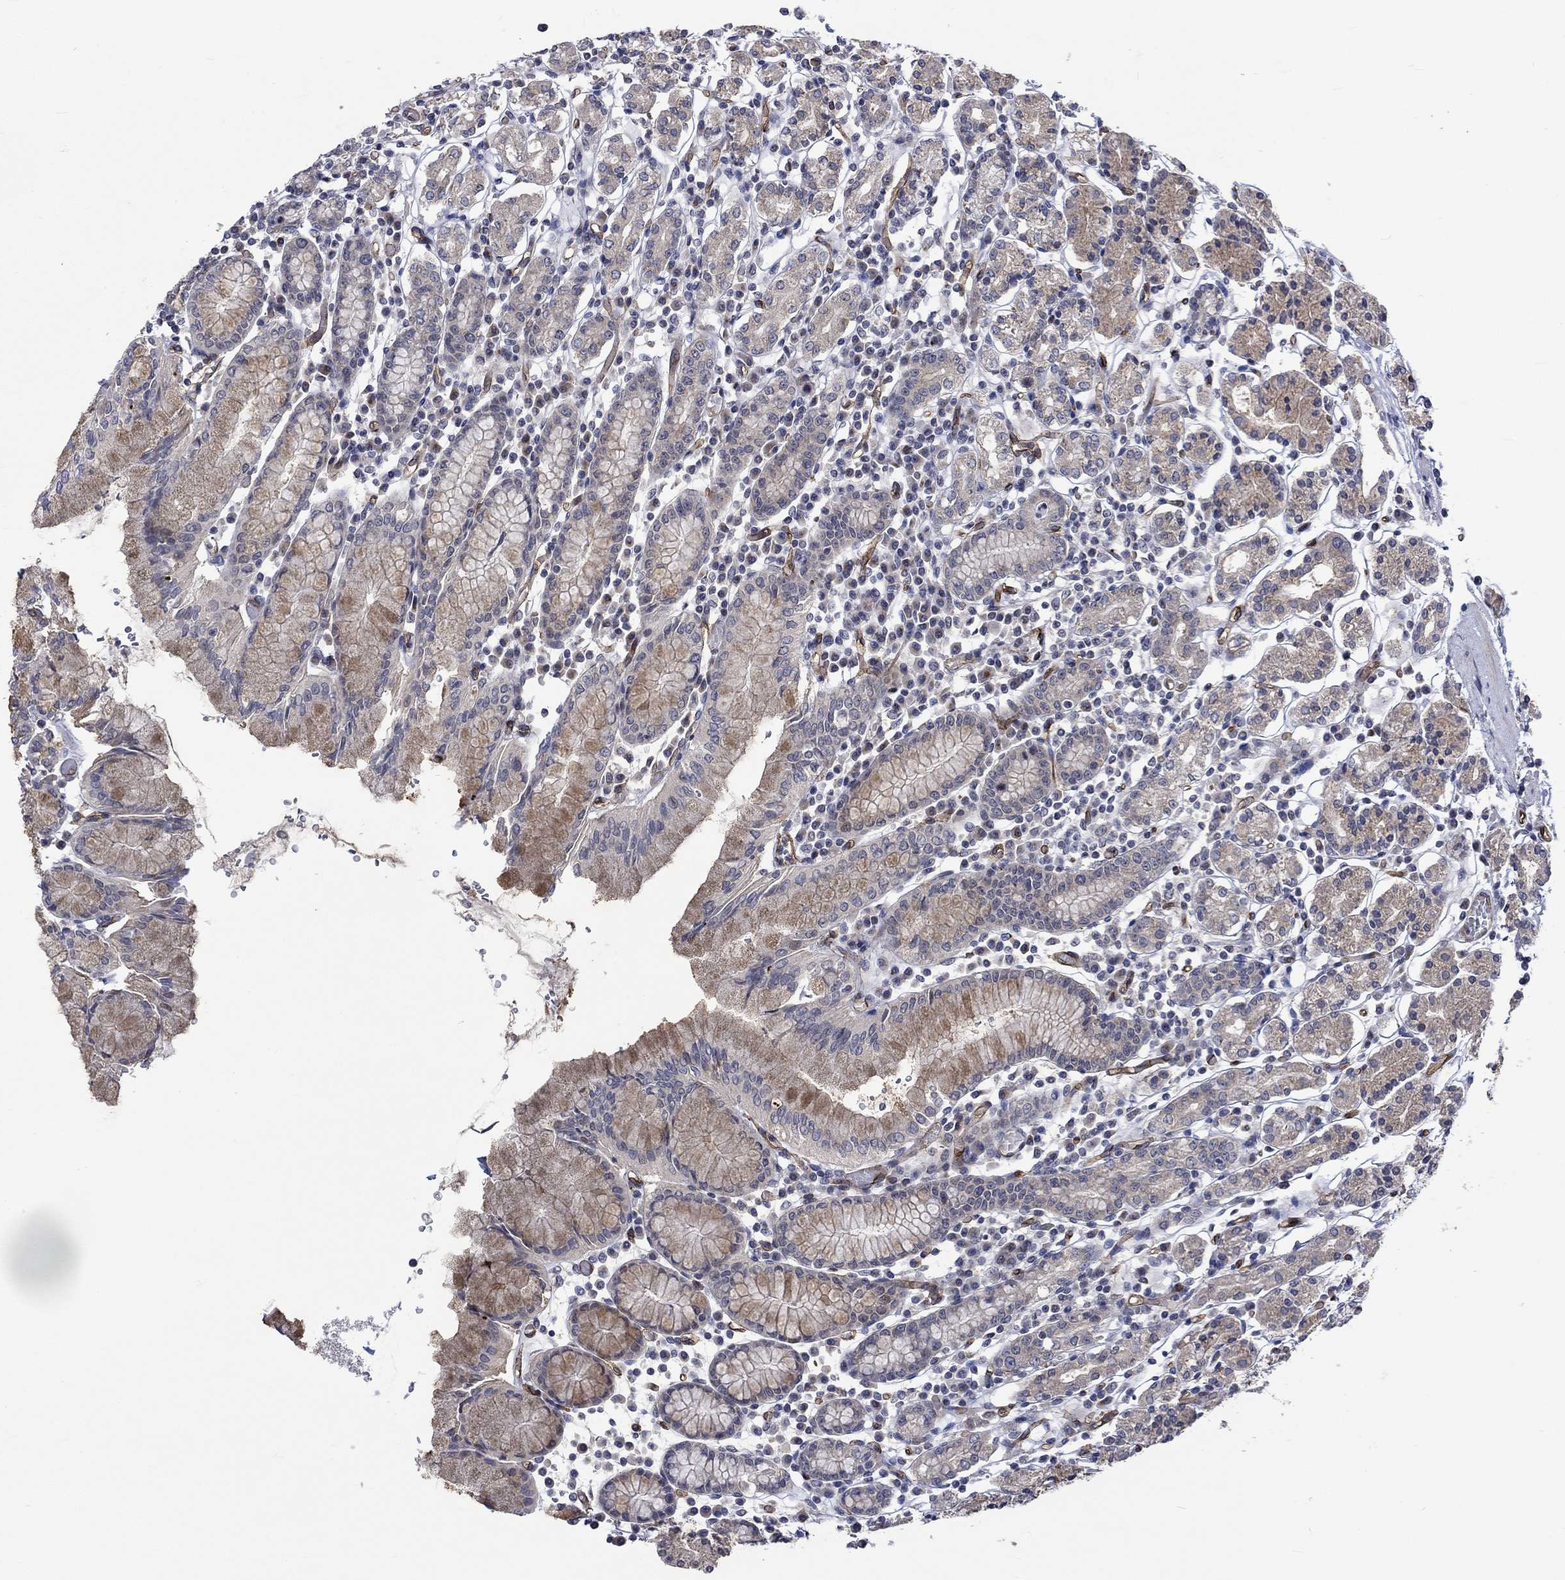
{"staining": {"intensity": "moderate", "quantity": "<25%", "location": "cytoplasmic/membranous"}, "tissue": "stomach", "cell_type": "Glandular cells", "image_type": "normal", "snomed": [{"axis": "morphology", "description": "Normal tissue, NOS"}, {"axis": "topography", "description": "Stomach, upper"}, {"axis": "topography", "description": "Stomach"}], "caption": "IHC (DAB (3,3'-diaminobenzidine)) staining of unremarkable human stomach demonstrates moderate cytoplasmic/membranous protein positivity in approximately <25% of glandular cells. The staining was performed using DAB to visualize the protein expression in brown, while the nuclei were stained in blue with hematoxylin (Magnification: 20x).", "gene": "GJA5", "patient": {"sex": "male", "age": 62}}